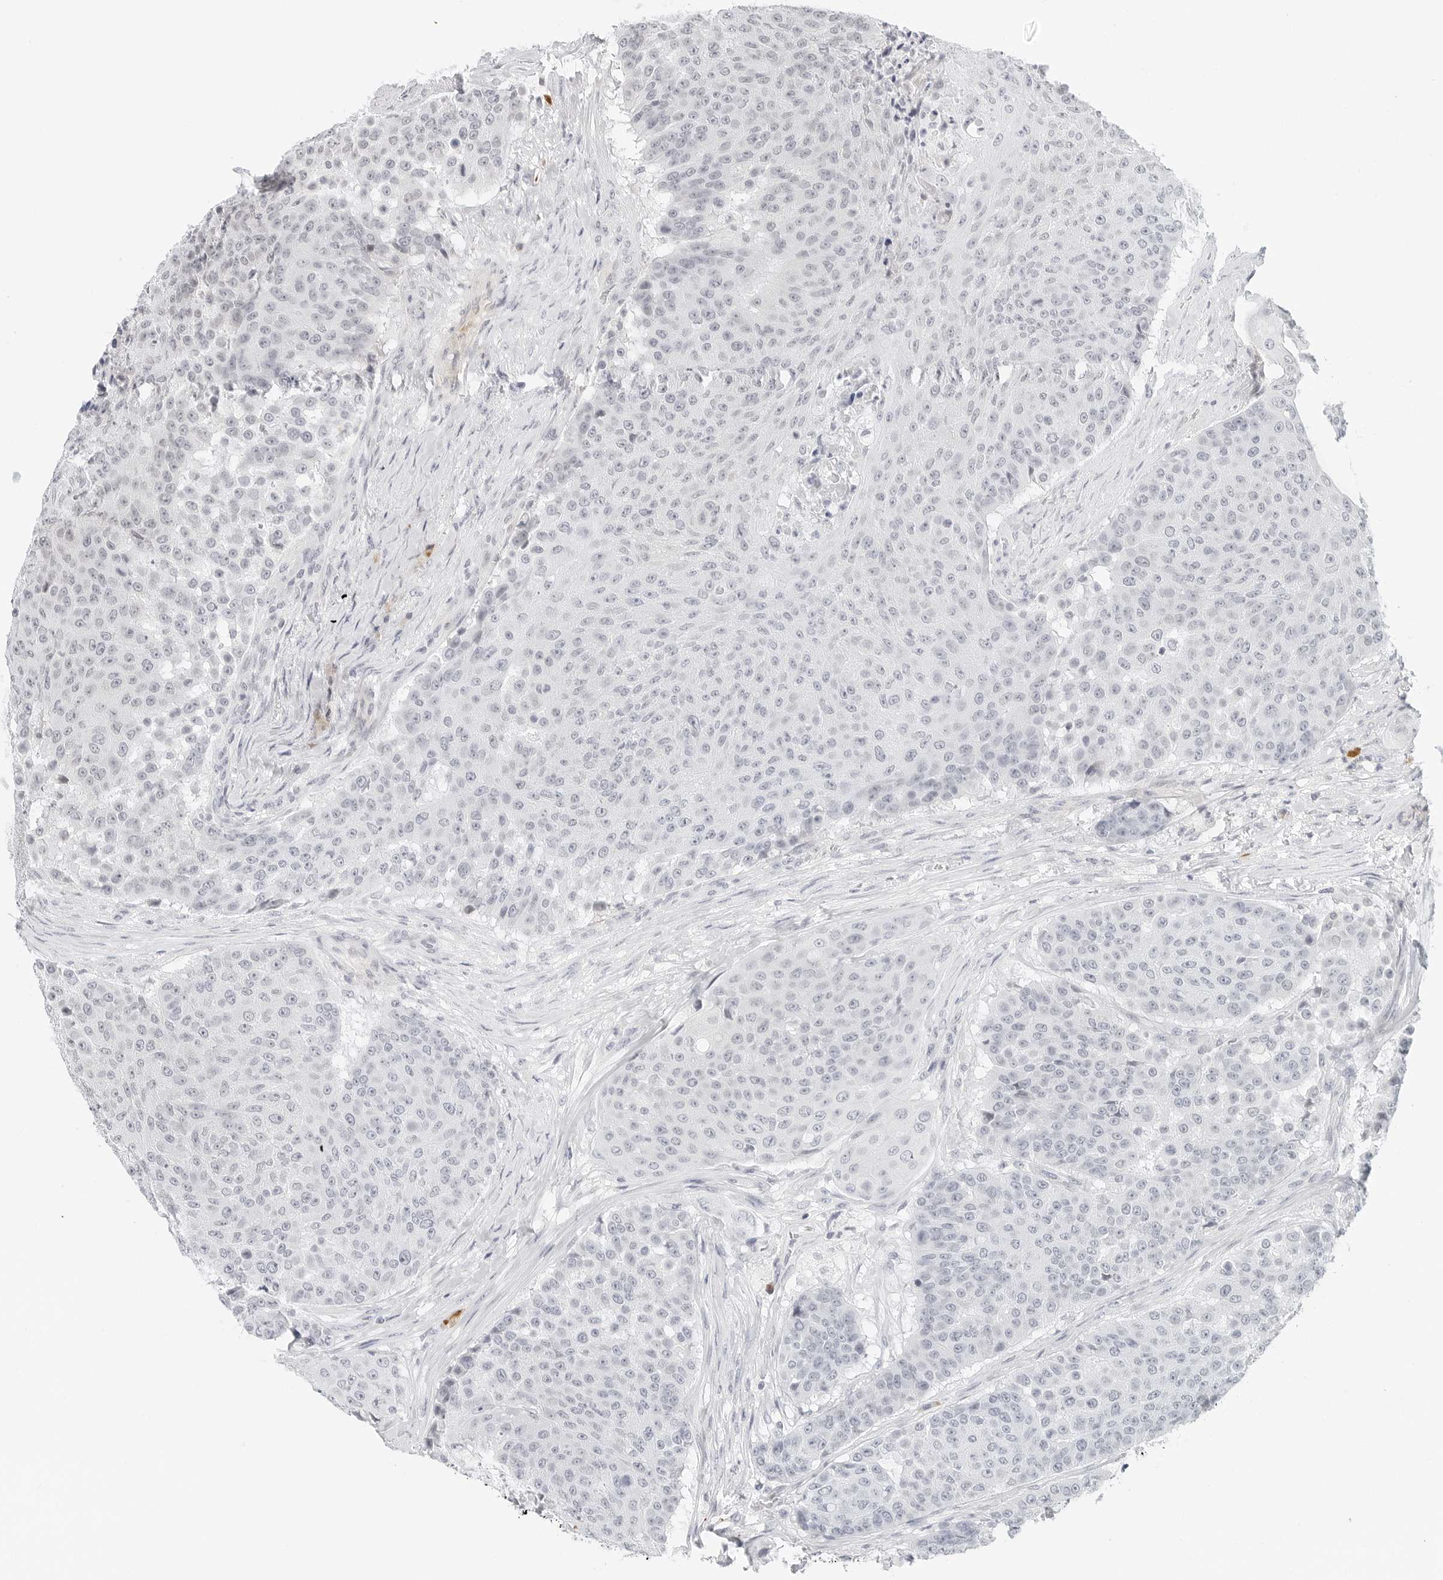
{"staining": {"intensity": "negative", "quantity": "none", "location": "none"}, "tissue": "urothelial cancer", "cell_type": "Tumor cells", "image_type": "cancer", "snomed": [{"axis": "morphology", "description": "Urothelial carcinoma, High grade"}, {"axis": "topography", "description": "Urinary bladder"}], "caption": "There is no significant positivity in tumor cells of urothelial cancer. (Immunohistochemistry, brightfield microscopy, high magnification).", "gene": "PARP10", "patient": {"sex": "female", "age": 63}}